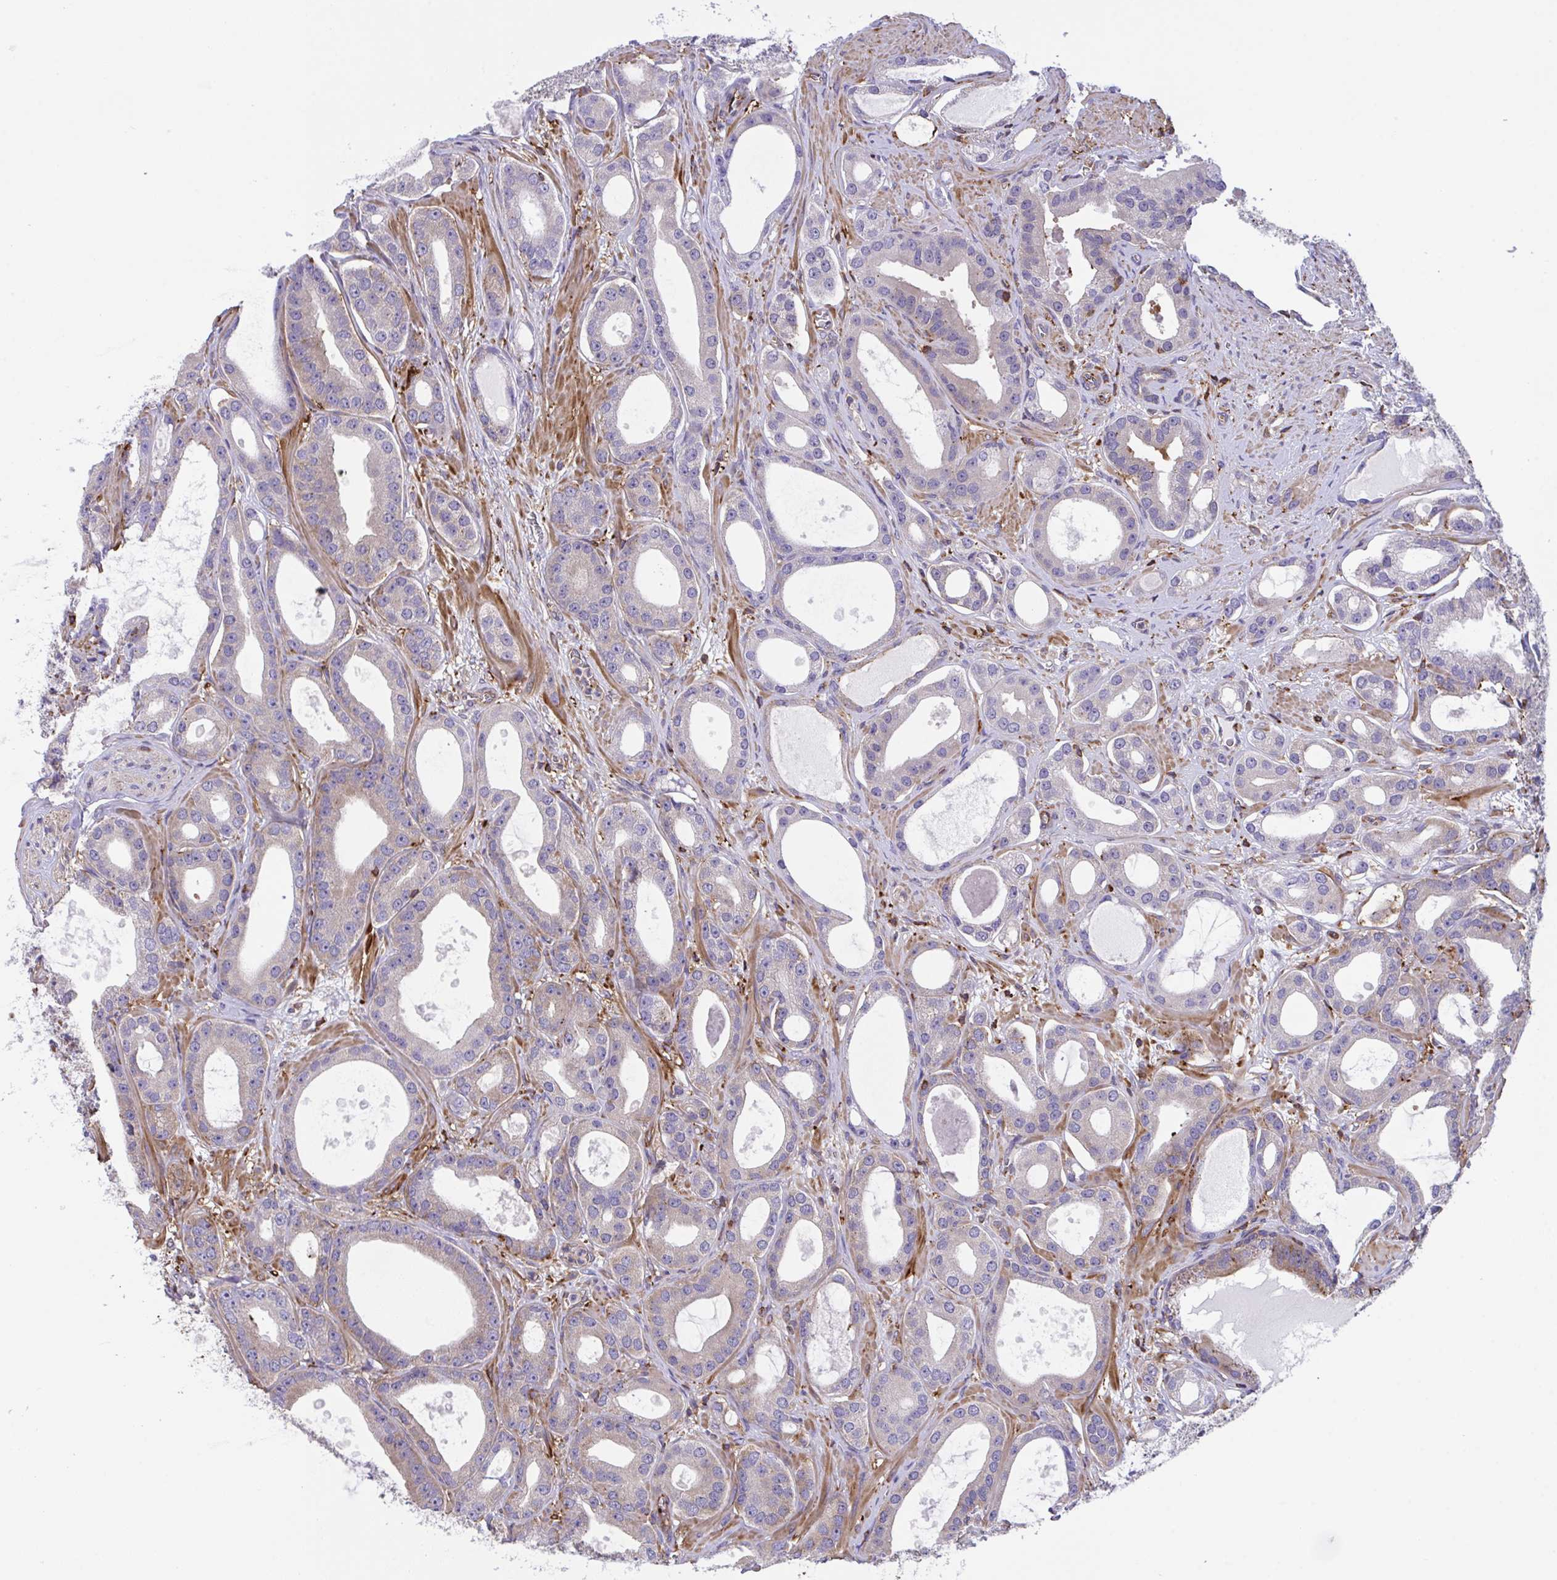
{"staining": {"intensity": "moderate", "quantity": "<25%", "location": "cytoplasmic/membranous"}, "tissue": "prostate cancer", "cell_type": "Tumor cells", "image_type": "cancer", "snomed": [{"axis": "morphology", "description": "Adenocarcinoma, High grade"}, {"axis": "topography", "description": "Prostate"}], "caption": "The image reveals immunohistochemical staining of prostate adenocarcinoma (high-grade). There is moderate cytoplasmic/membranous staining is present in about <25% of tumor cells. (brown staining indicates protein expression, while blue staining denotes nuclei).", "gene": "PPIH", "patient": {"sex": "male", "age": 65}}